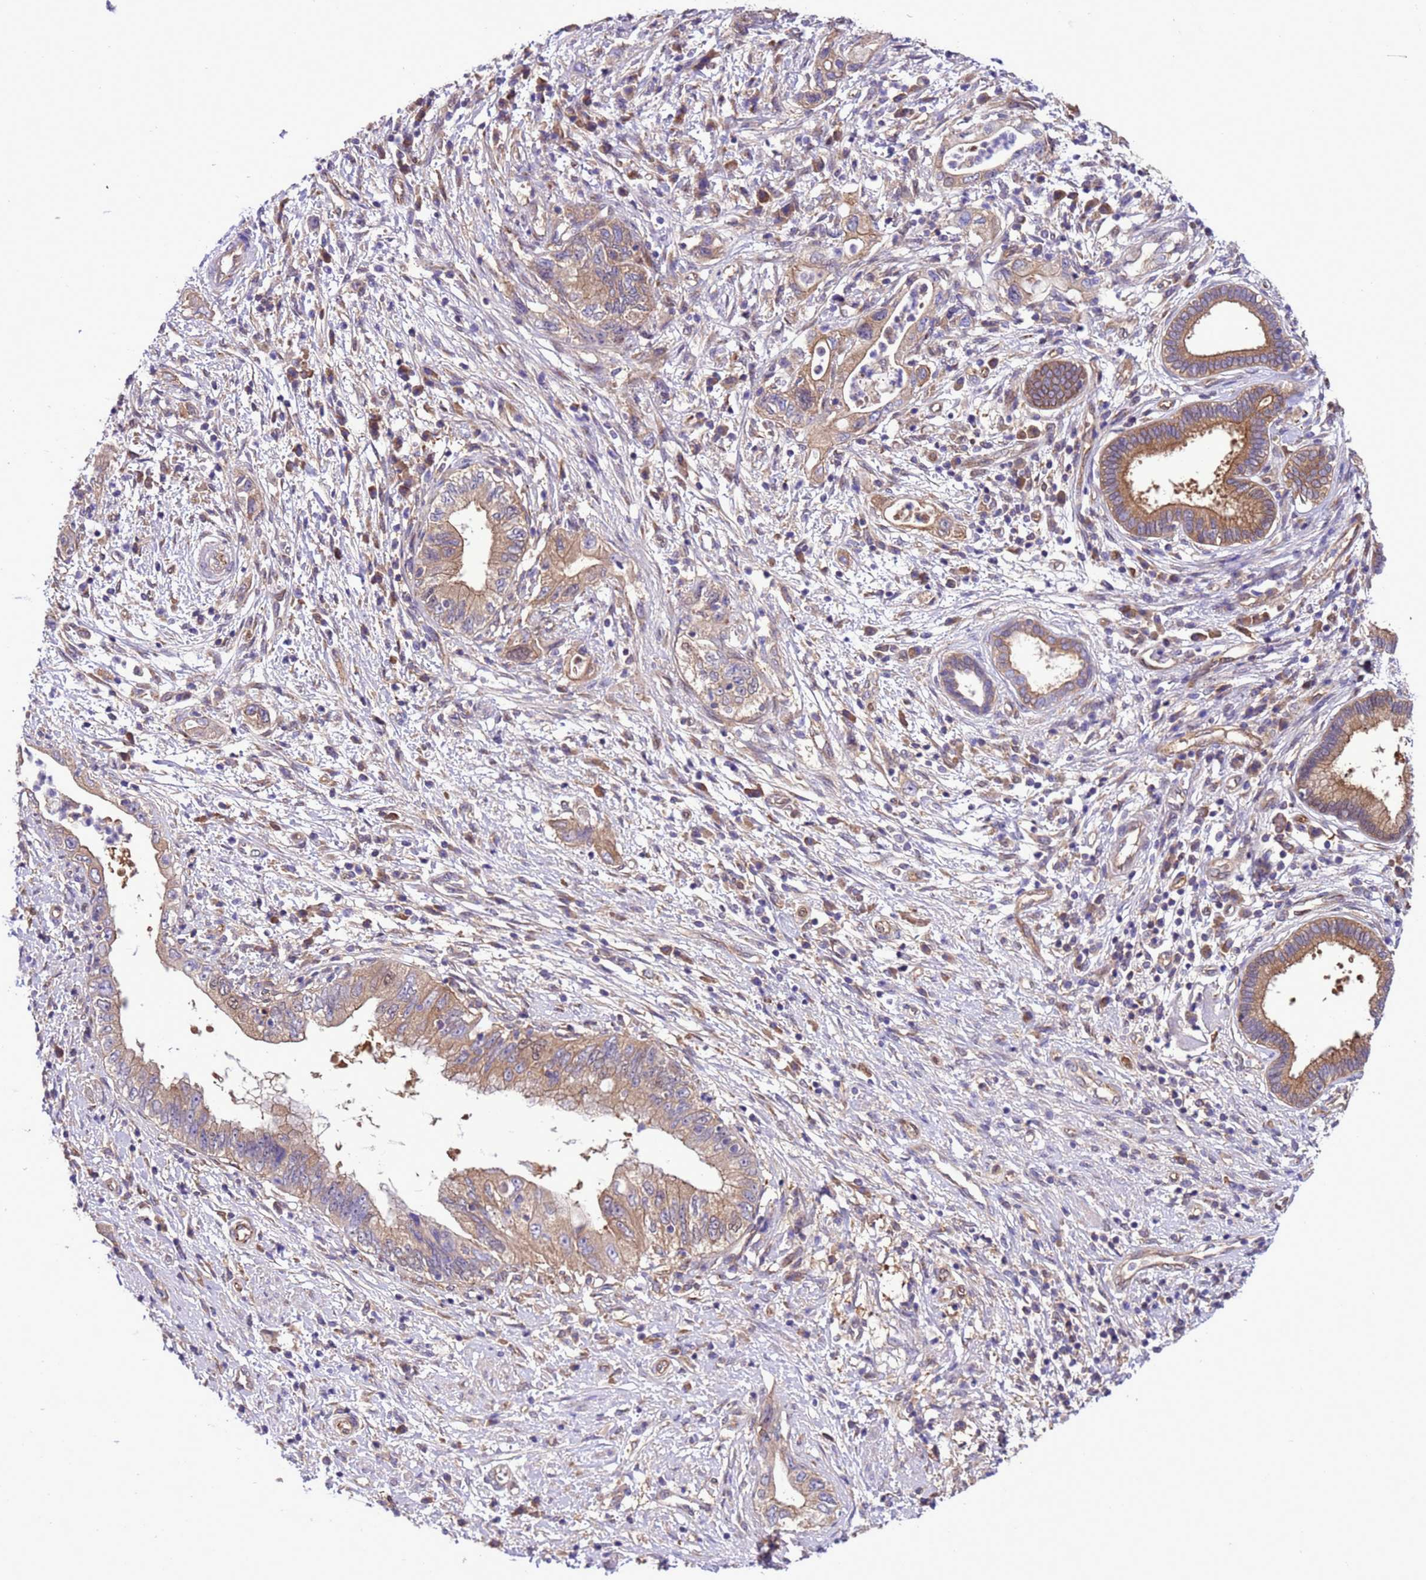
{"staining": {"intensity": "moderate", "quantity": "25%-75%", "location": "cytoplasmic/membranous"}, "tissue": "pancreatic cancer", "cell_type": "Tumor cells", "image_type": "cancer", "snomed": [{"axis": "morphology", "description": "Adenocarcinoma, NOS"}, {"axis": "topography", "description": "Pancreas"}], "caption": "Moderate cytoplasmic/membranous protein positivity is seen in approximately 25%-75% of tumor cells in pancreatic adenocarcinoma.", "gene": "RABEP2", "patient": {"sex": "female", "age": 73}}